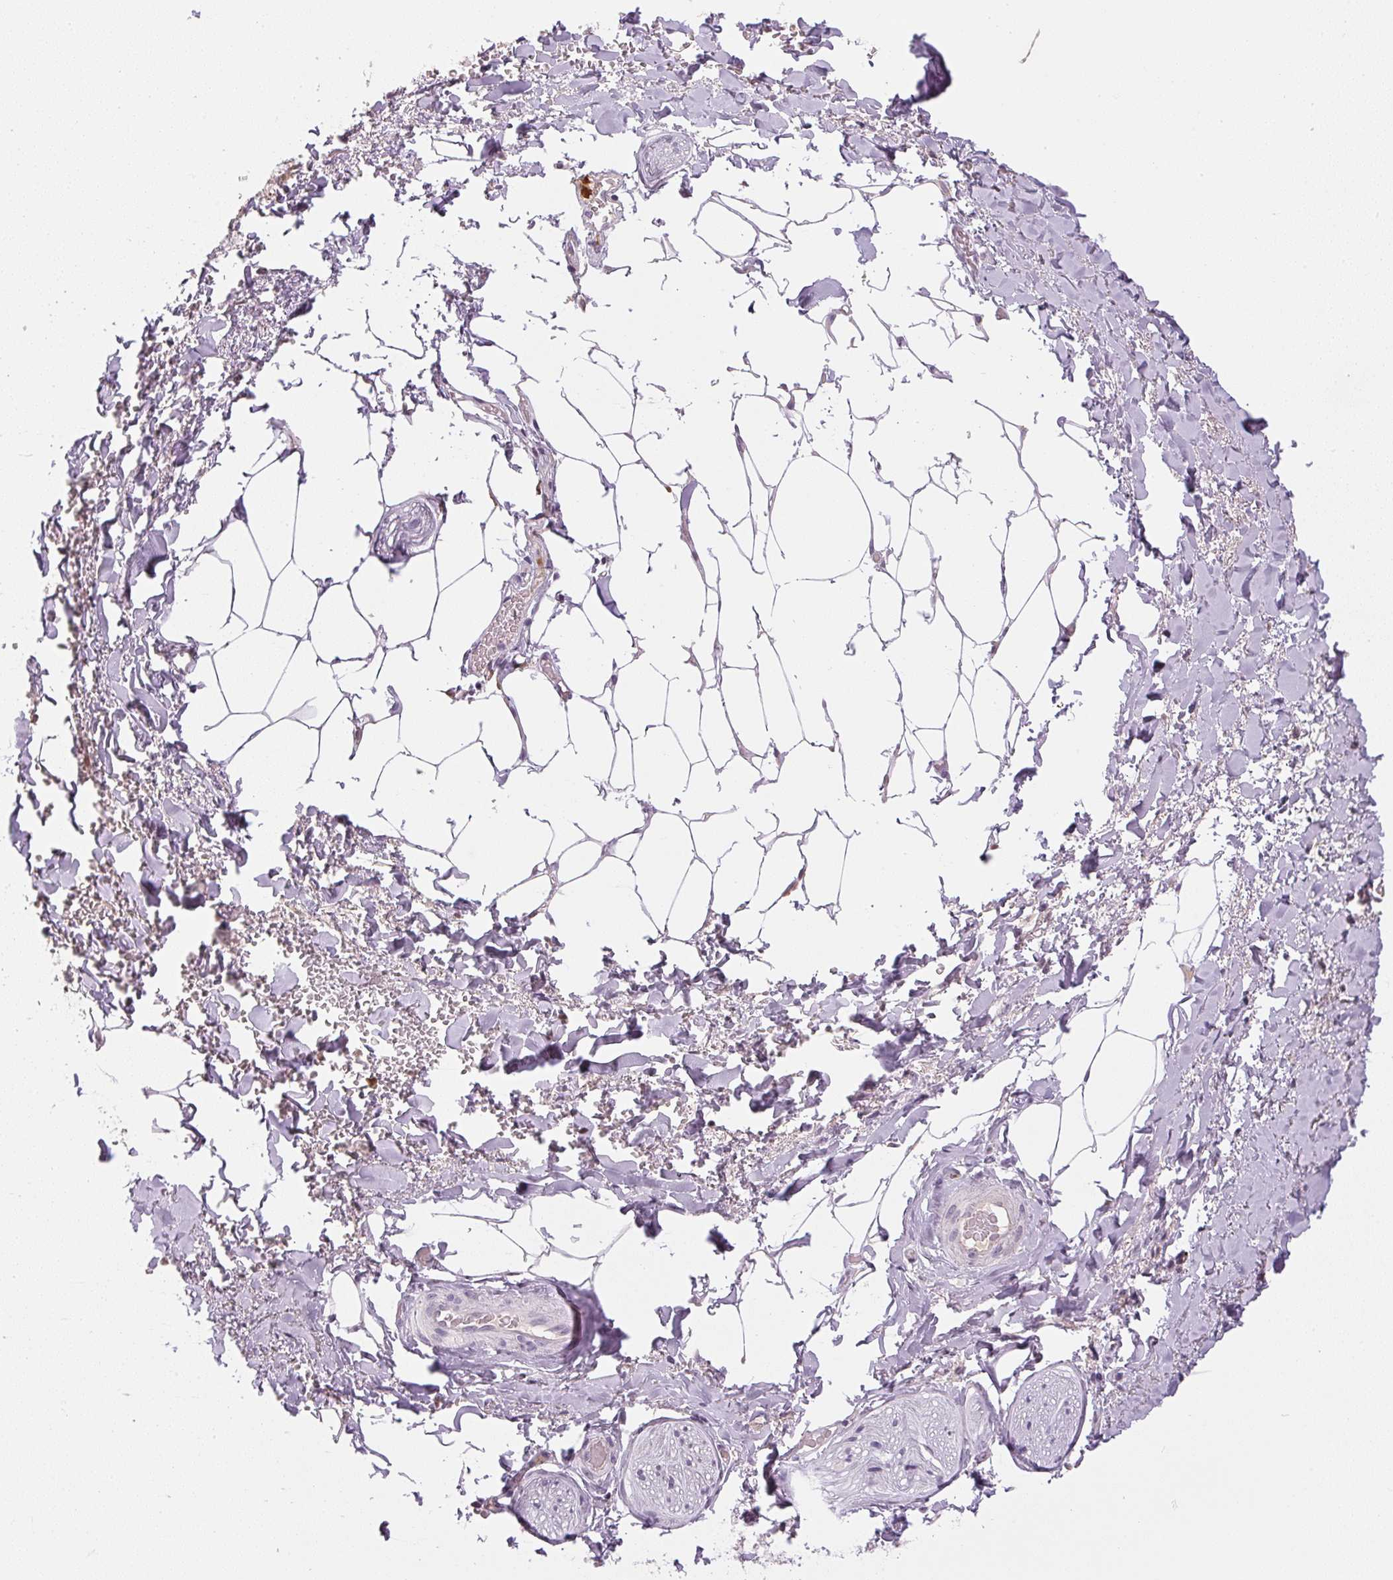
{"staining": {"intensity": "negative", "quantity": "none", "location": "none"}, "tissue": "adipose tissue", "cell_type": "Adipocytes", "image_type": "normal", "snomed": [{"axis": "morphology", "description": "Normal tissue, NOS"}, {"axis": "topography", "description": "Vagina"}, {"axis": "topography", "description": "Peripheral nerve tissue"}], "caption": "The micrograph exhibits no staining of adipocytes in benign adipose tissue. (Brightfield microscopy of DAB immunohistochemistry (IHC) at high magnification).", "gene": "SGF29", "patient": {"sex": "female", "age": 71}}